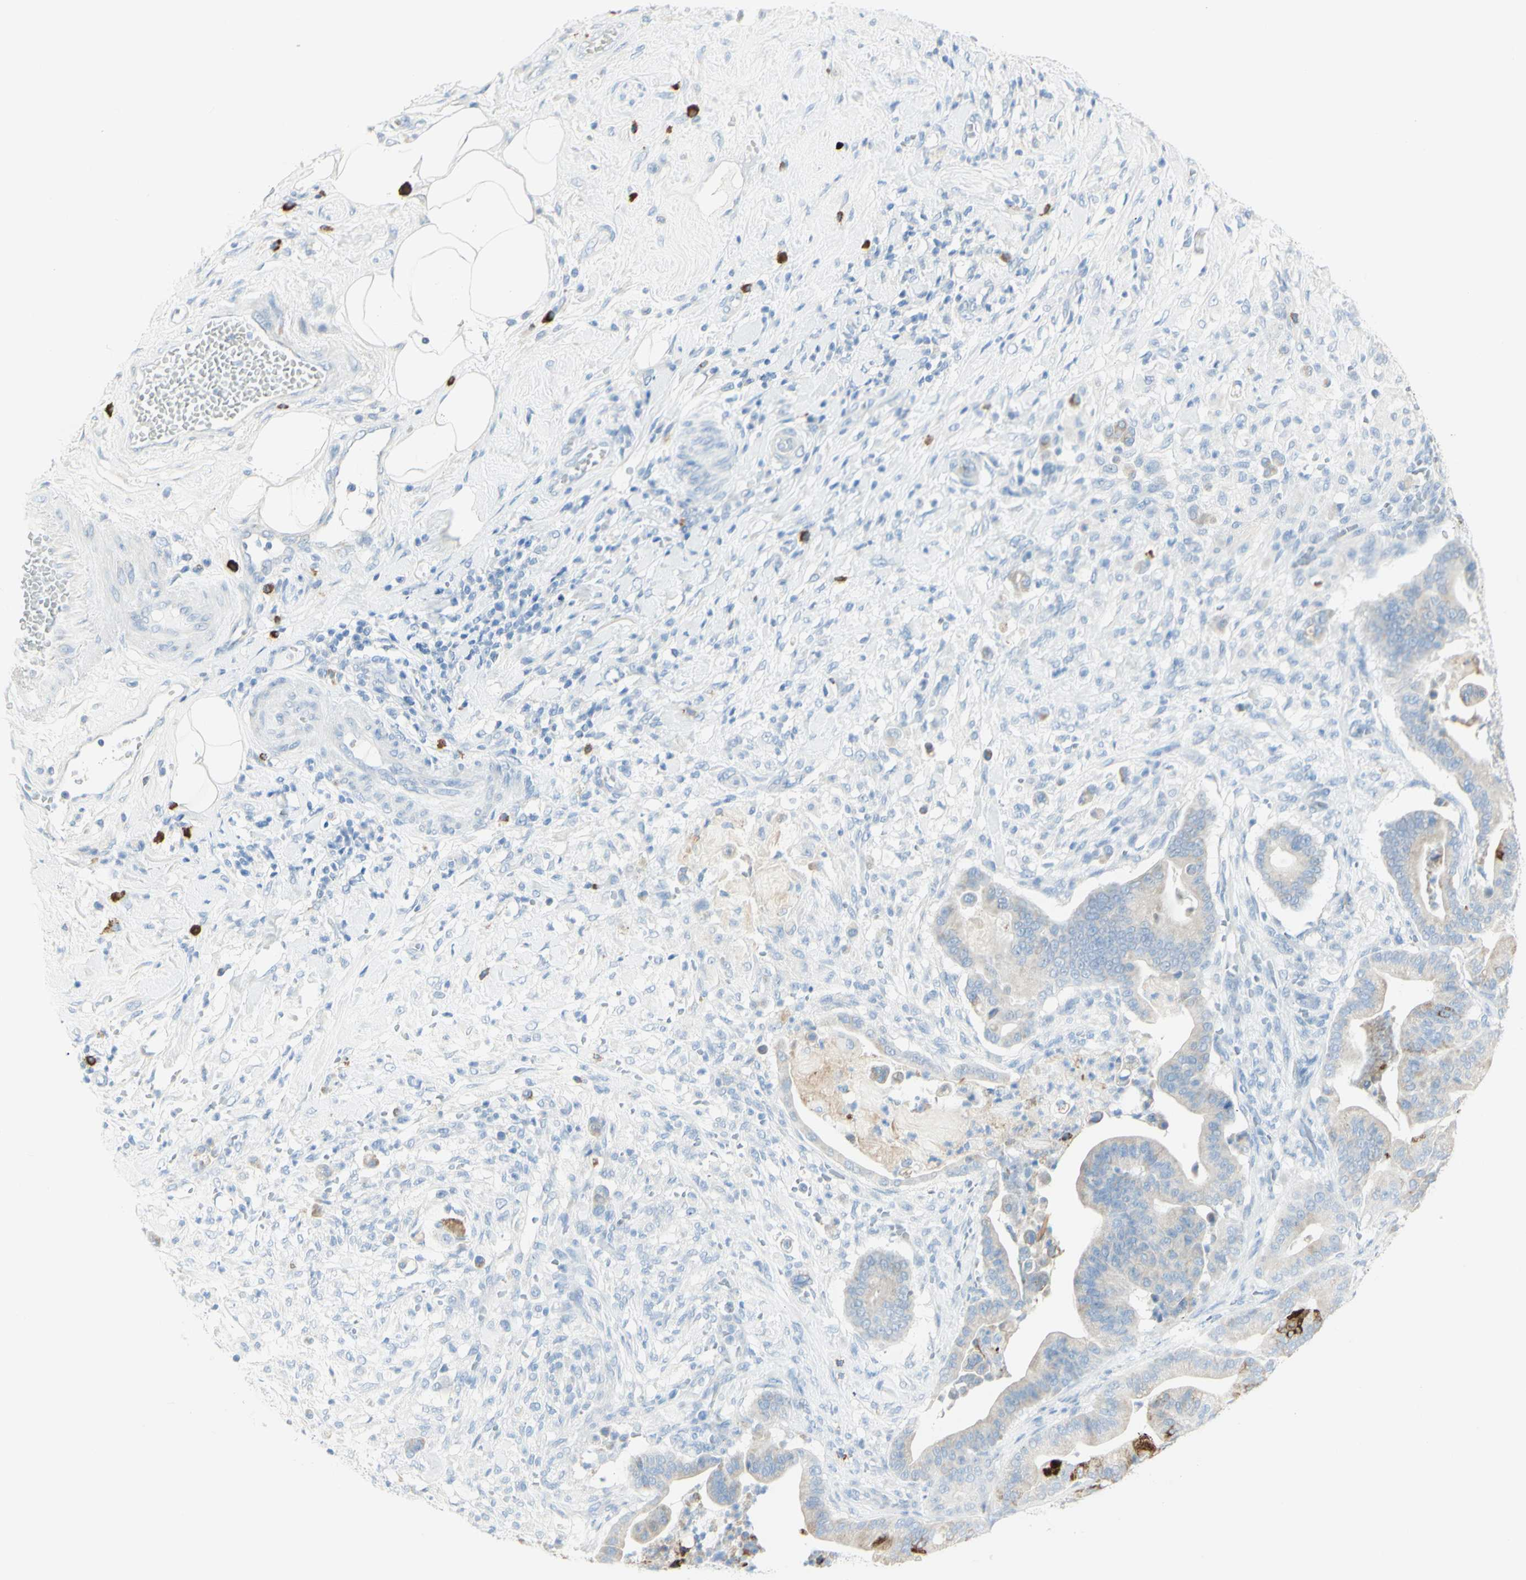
{"staining": {"intensity": "strong", "quantity": "<25%", "location": "cytoplasmic/membranous"}, "tissue": "pancreatic cancer", "cell_type": "Tumor cells", "image_type": "cancer", "snomed": [{"axis": "morphology", "description": "Adenocarcinoma, NOS"}, {"axis": "topography", "description": "Pancreas"}], "caption": "About <25% of tumor cells in pancreatic cancer display strong cytoplasmic/membranous protein positivity as visualized by brown immunohistochemical staining.", "gene": "LETM1", "patient": {"sex": "male", "age": 63}}